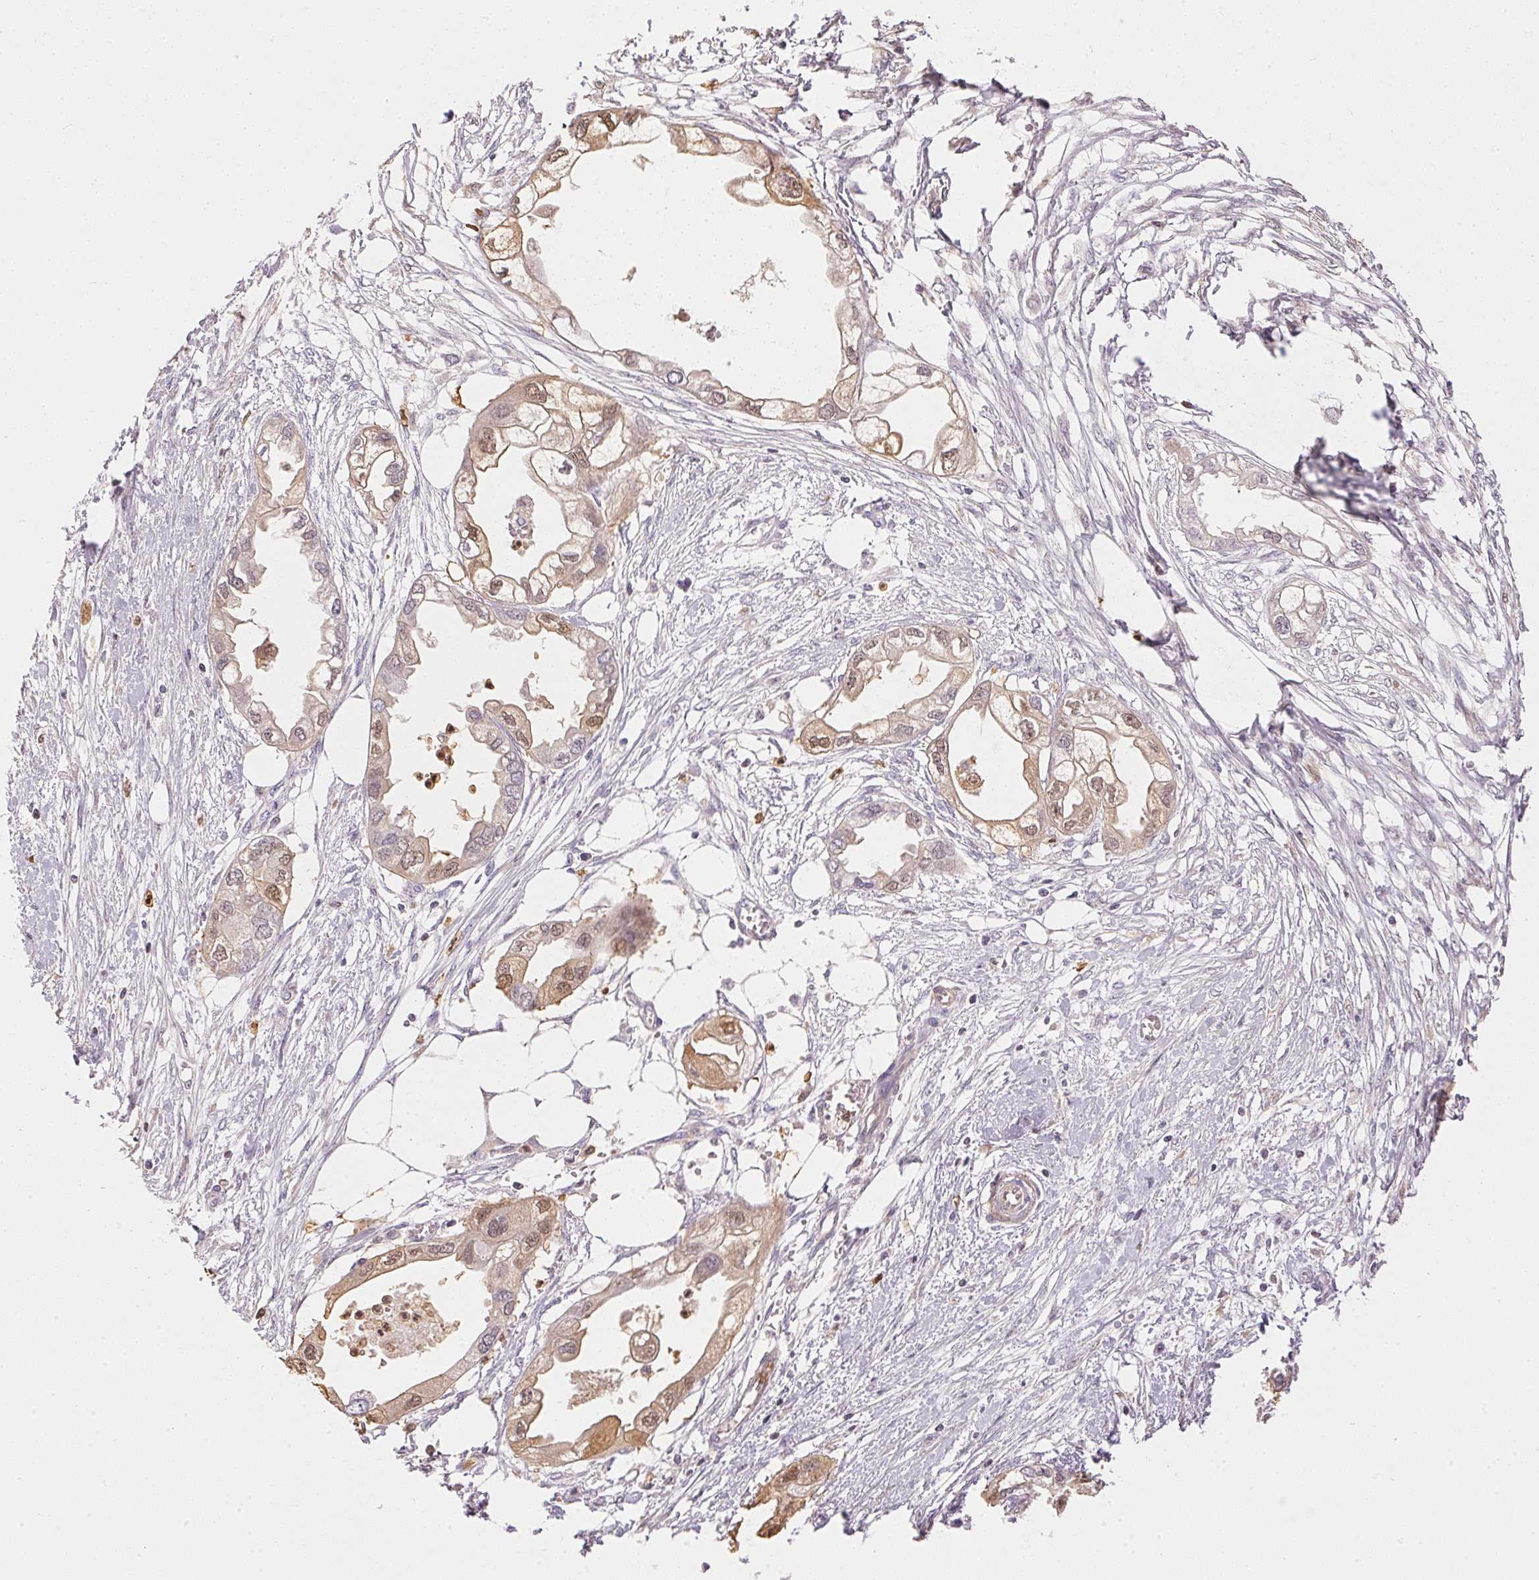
{"staining": {"intensity": "weak", "quantity": ">75%", "location": "cytoplasmic/membranous,nuclear"}, "tissue": "endometrial cancer", "cell_type": "Tumor cells", "image_type": "cancer", "snomed": [{"axis": "morphology", "description": "Adenocarcinoma, NOS"}, {"axis": "morphology", "description": "Adenocarcinoma, metastatic, NOS"}, {"axis": "topography", "description": "Adipose tissue"}, {"axis": "topography", "description": "Endometrium"}], "caption": "A low amount of weak cytoplasmic/membranous and nuclear staining is seen in approximately >75% of tumor cells in endometrial cancer (metastatic adenocarcinoma) tissue. The staining was performed using DAB, with brown indicating positive protein expression. Nuclei are stained blue with hematoxylin.", "gene": "S100A3", "patient": {"sex": "female", "age": 67}}